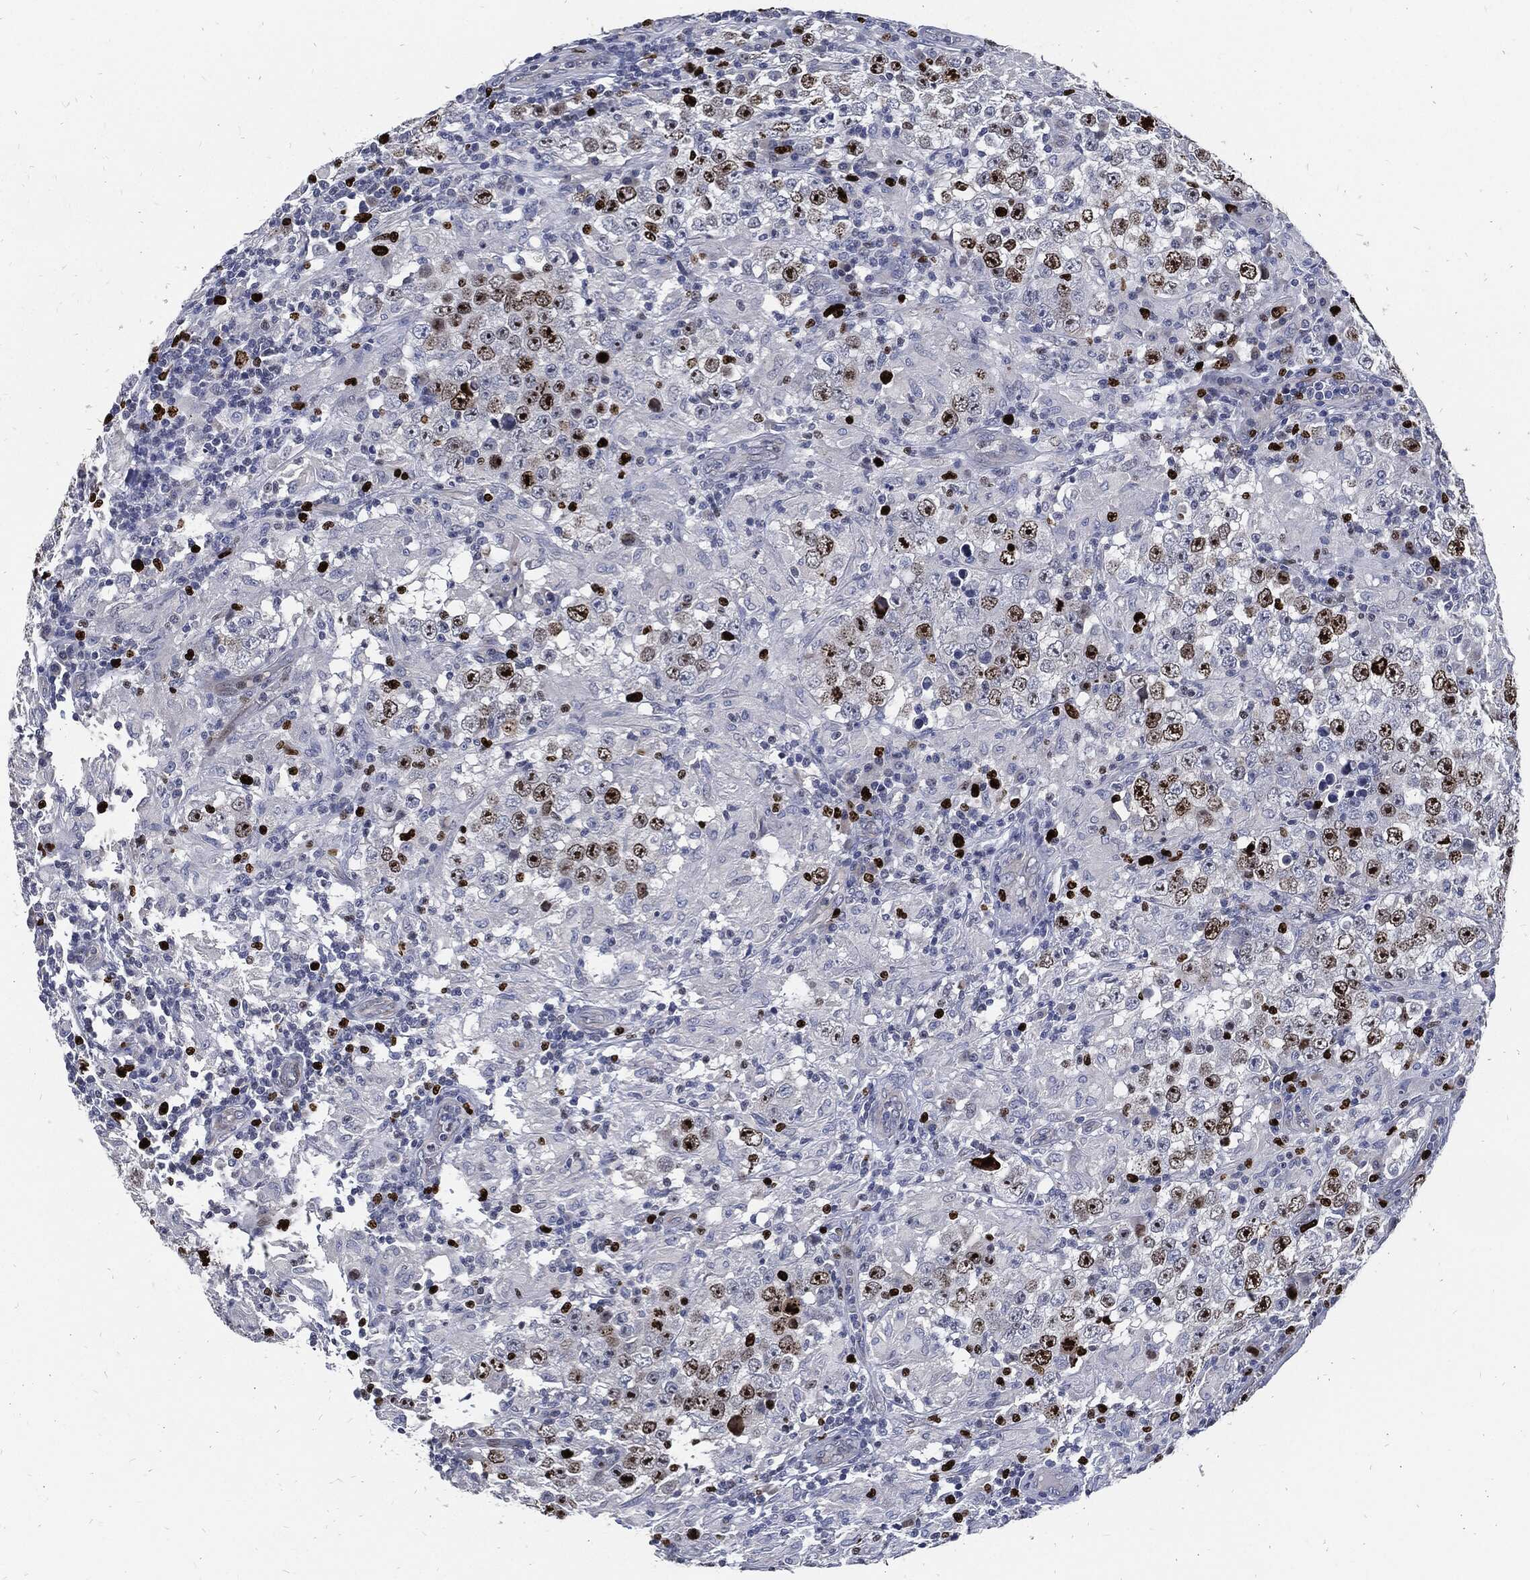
{"staining": {"intensity": "strong", "quantity": "<25%", "location": "nuclear"}, "tissue": "testis cancer", "cell_type": "Tumor cells", "image_type": "cancer", "snomed": [{"axis": "morphology", "description": "Seminoma, NOS"}, {"axis": "morphology", "description": "Carcinoma, Embryonal, NOS"}, {"axis": "topography", "description": "Testis"}], "caption": "Protein staining shows strong nuclear positivity in about <25% of tumor cells in testis cancer.", "gene": "MKI67", "patient": {"sex": "male", "age": 41}}